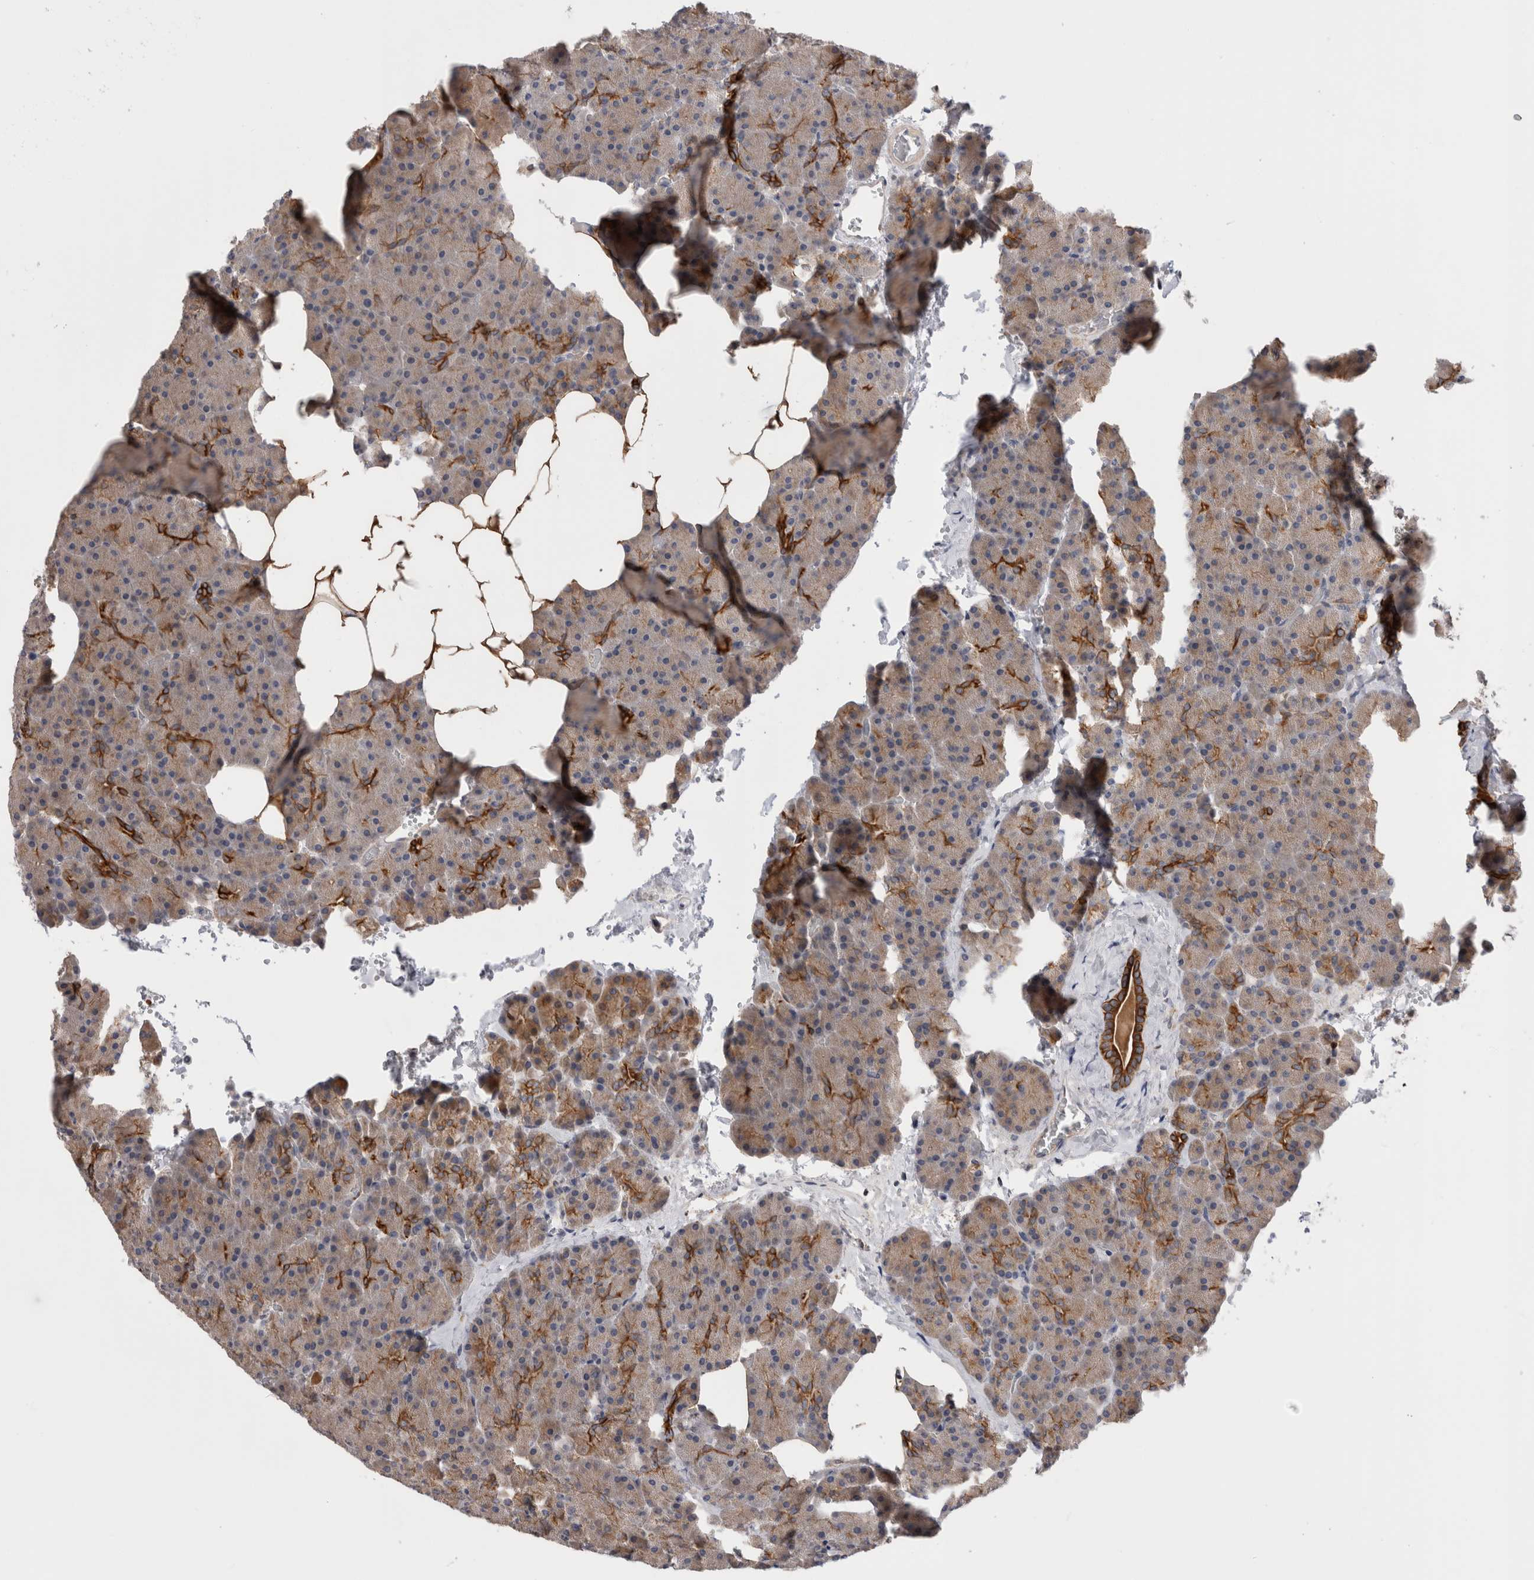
{"staining": {"intensity": "strong", "quantity": "25%-75%", "location": "cytoplasmic/membranous"}, "tissue": "pancreas", "cell_type": "Exocrine glandular cells", "image_type": "normal", "snomed": [{"axis": "morphology", "description": "Normal tissue, NOS"}, {"axis": "morphology", "description": "Carcinoid, malignant, NOS"}, {"axis": "topography", "description": "Pancreas"}], "caption": "Human pancreas stained for a protein (brown) demonstrates strong cytoplasmic/membranous positive expression in about 25%-75% of exocrine glandular cells.", "gene": "SMAP2", "patient": {"sex": "female", "age": 35}}